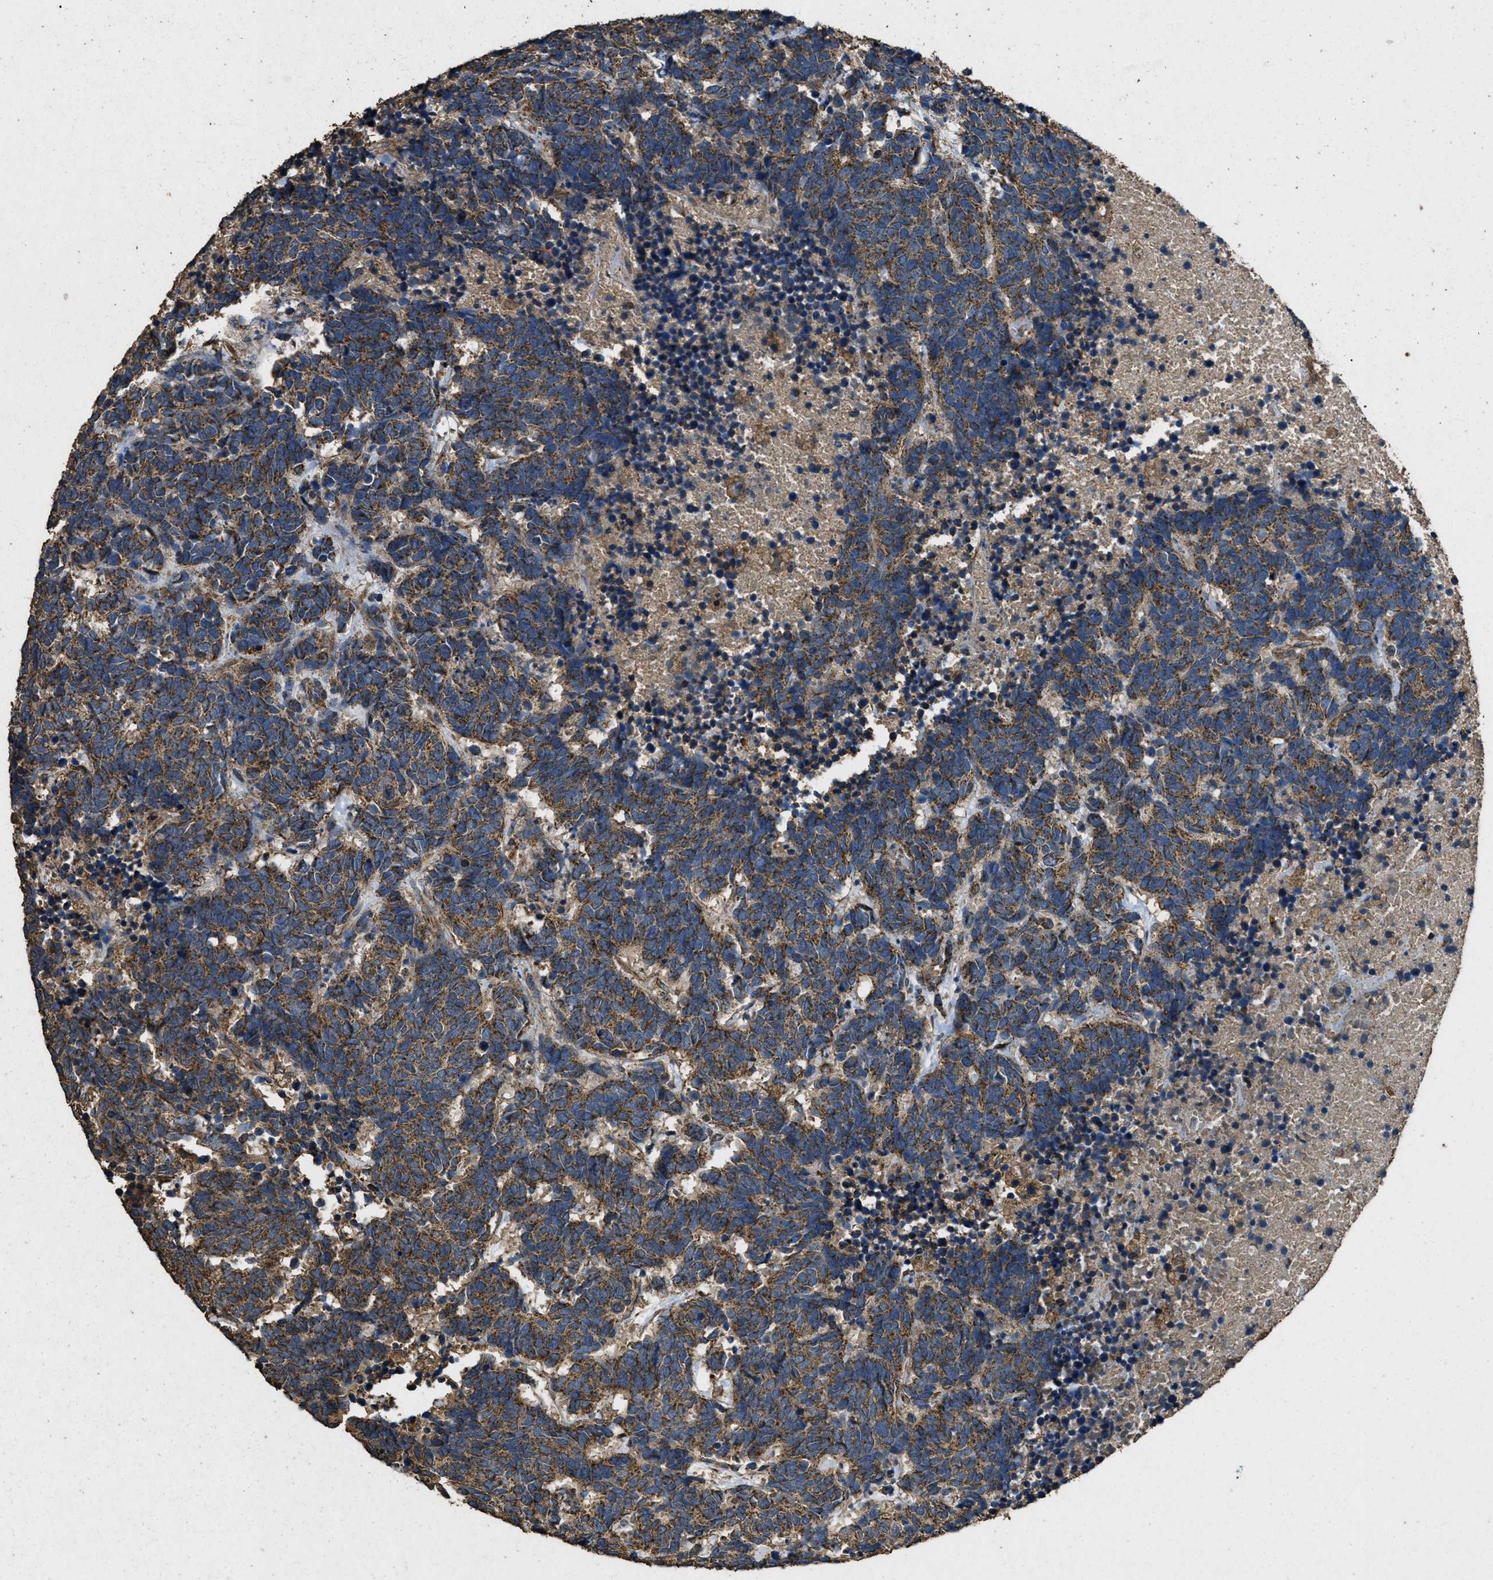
{"staining": {"intensity": "strong", "quantity": ">75%", "location": "cytoplasmic/membranous"}, "tissue": "carcinoid", "cell_type": "Tumor cells", "image_type": "cancer", "snomed": [{"axis": "morphology", "description": "Carcinoma, NOS"}, {"axis": "morphology", "description": "Carcinoid, malignant, NOS"}, {"axis": "topography", "description": "Urinary bladder"}], "caption": "Brown immunohistochemical staining in malignant carcinoid exhibits strong cytoplasmic/membranous expression in about >75% of tumor cells.", "gene": "CYRIA", "patient": {"sex": "male", "age": 57}}